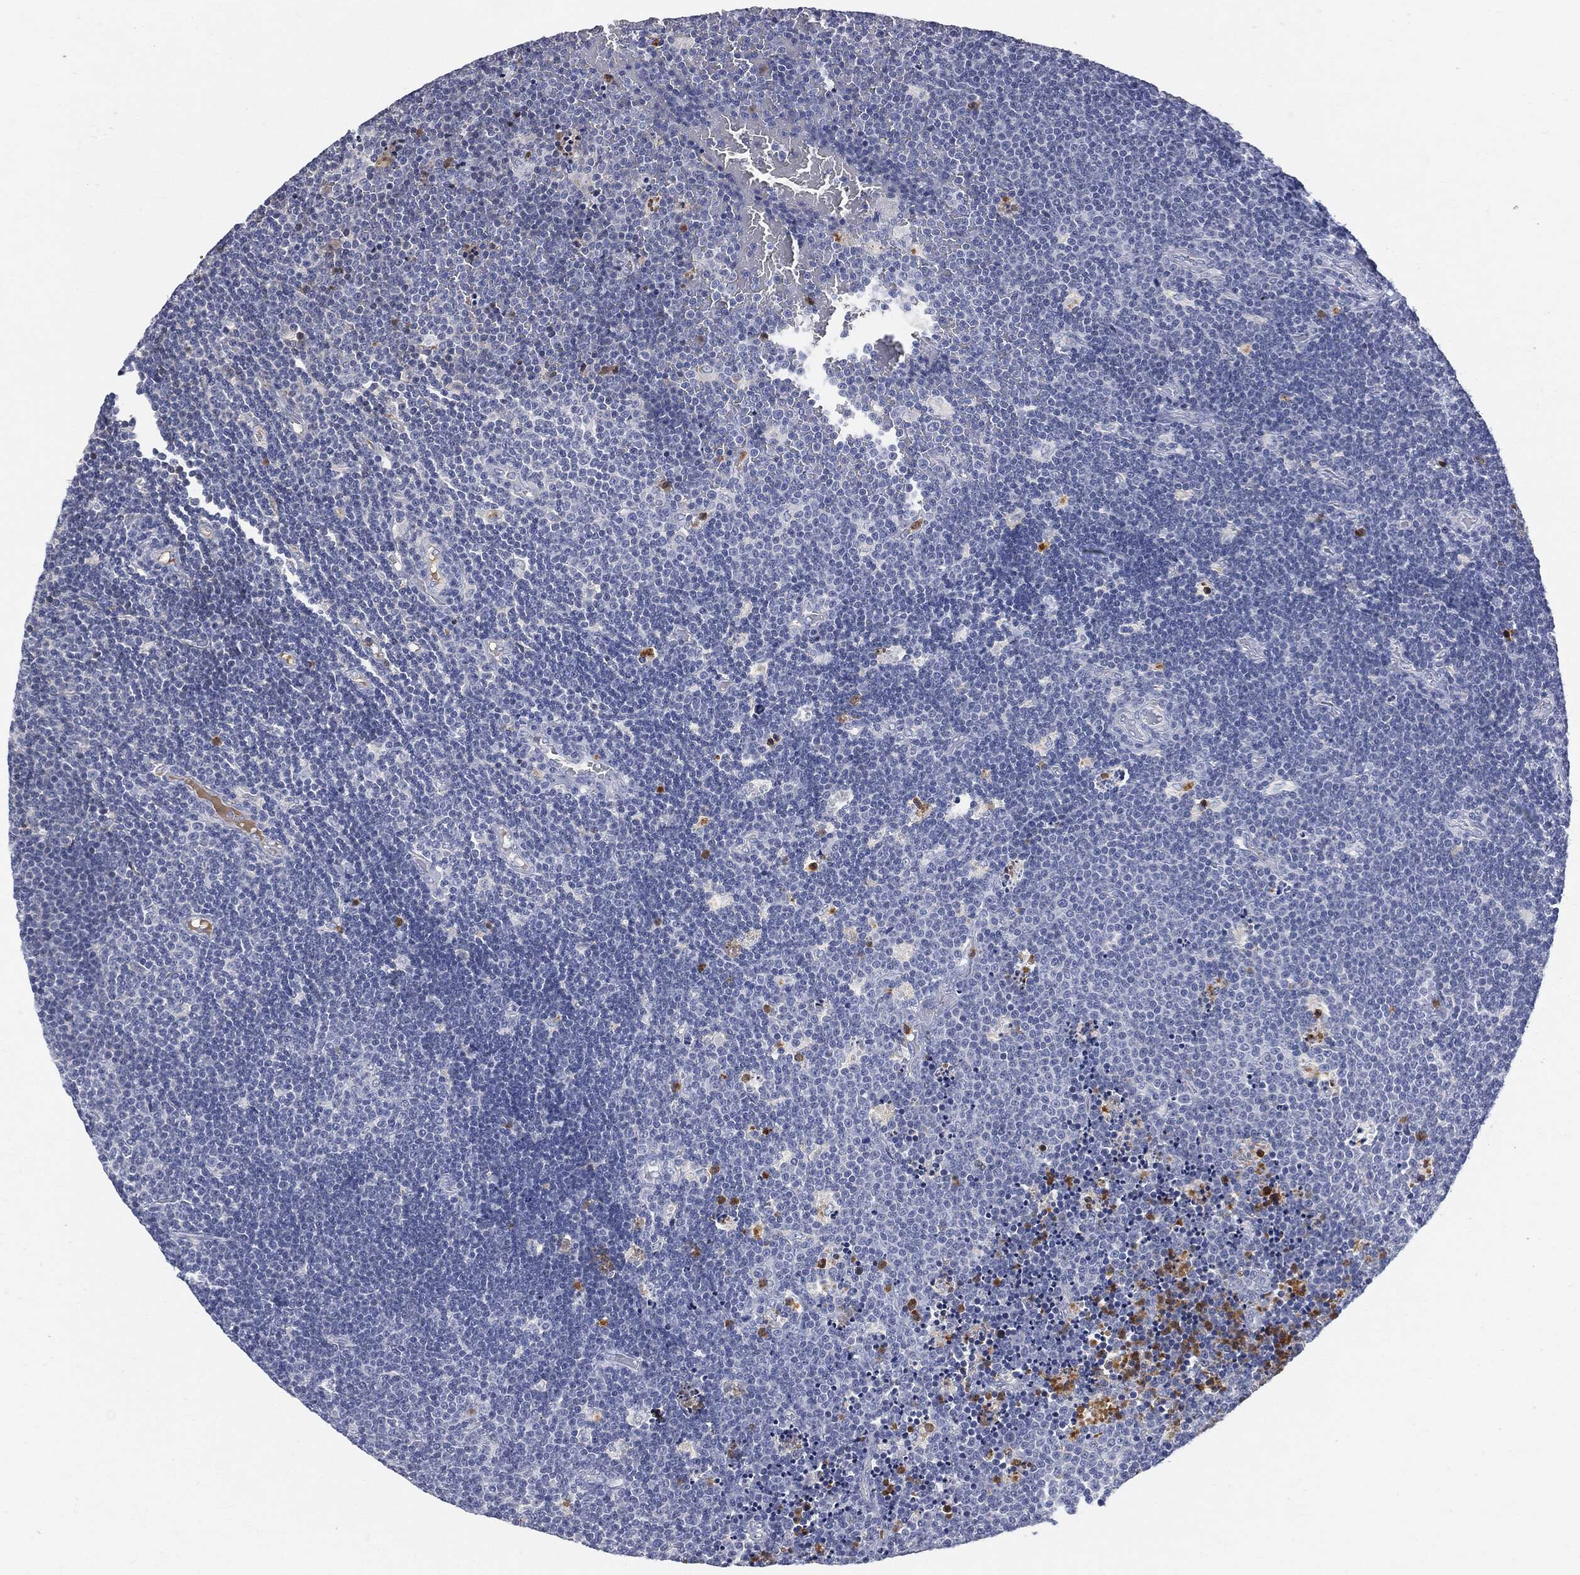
{"staining": {"intensity": "negative", "quantity": "none", "location": "none"}, "tissue": "lymphoma", "cell_type": "Tumor cells", "image_type": "cancer", "snomed": [{"axis": "morphology", "description": "Malignant lymphoma, non-Hodgkin's type, Low grade"}, {"axis": "topography", "description": "Brain"}], "caption": "A histopathology image of human lymphoma is negative for staining in tumor cells.", "gene": "BTK", "patient": {"sex": "female", "age": 66}}